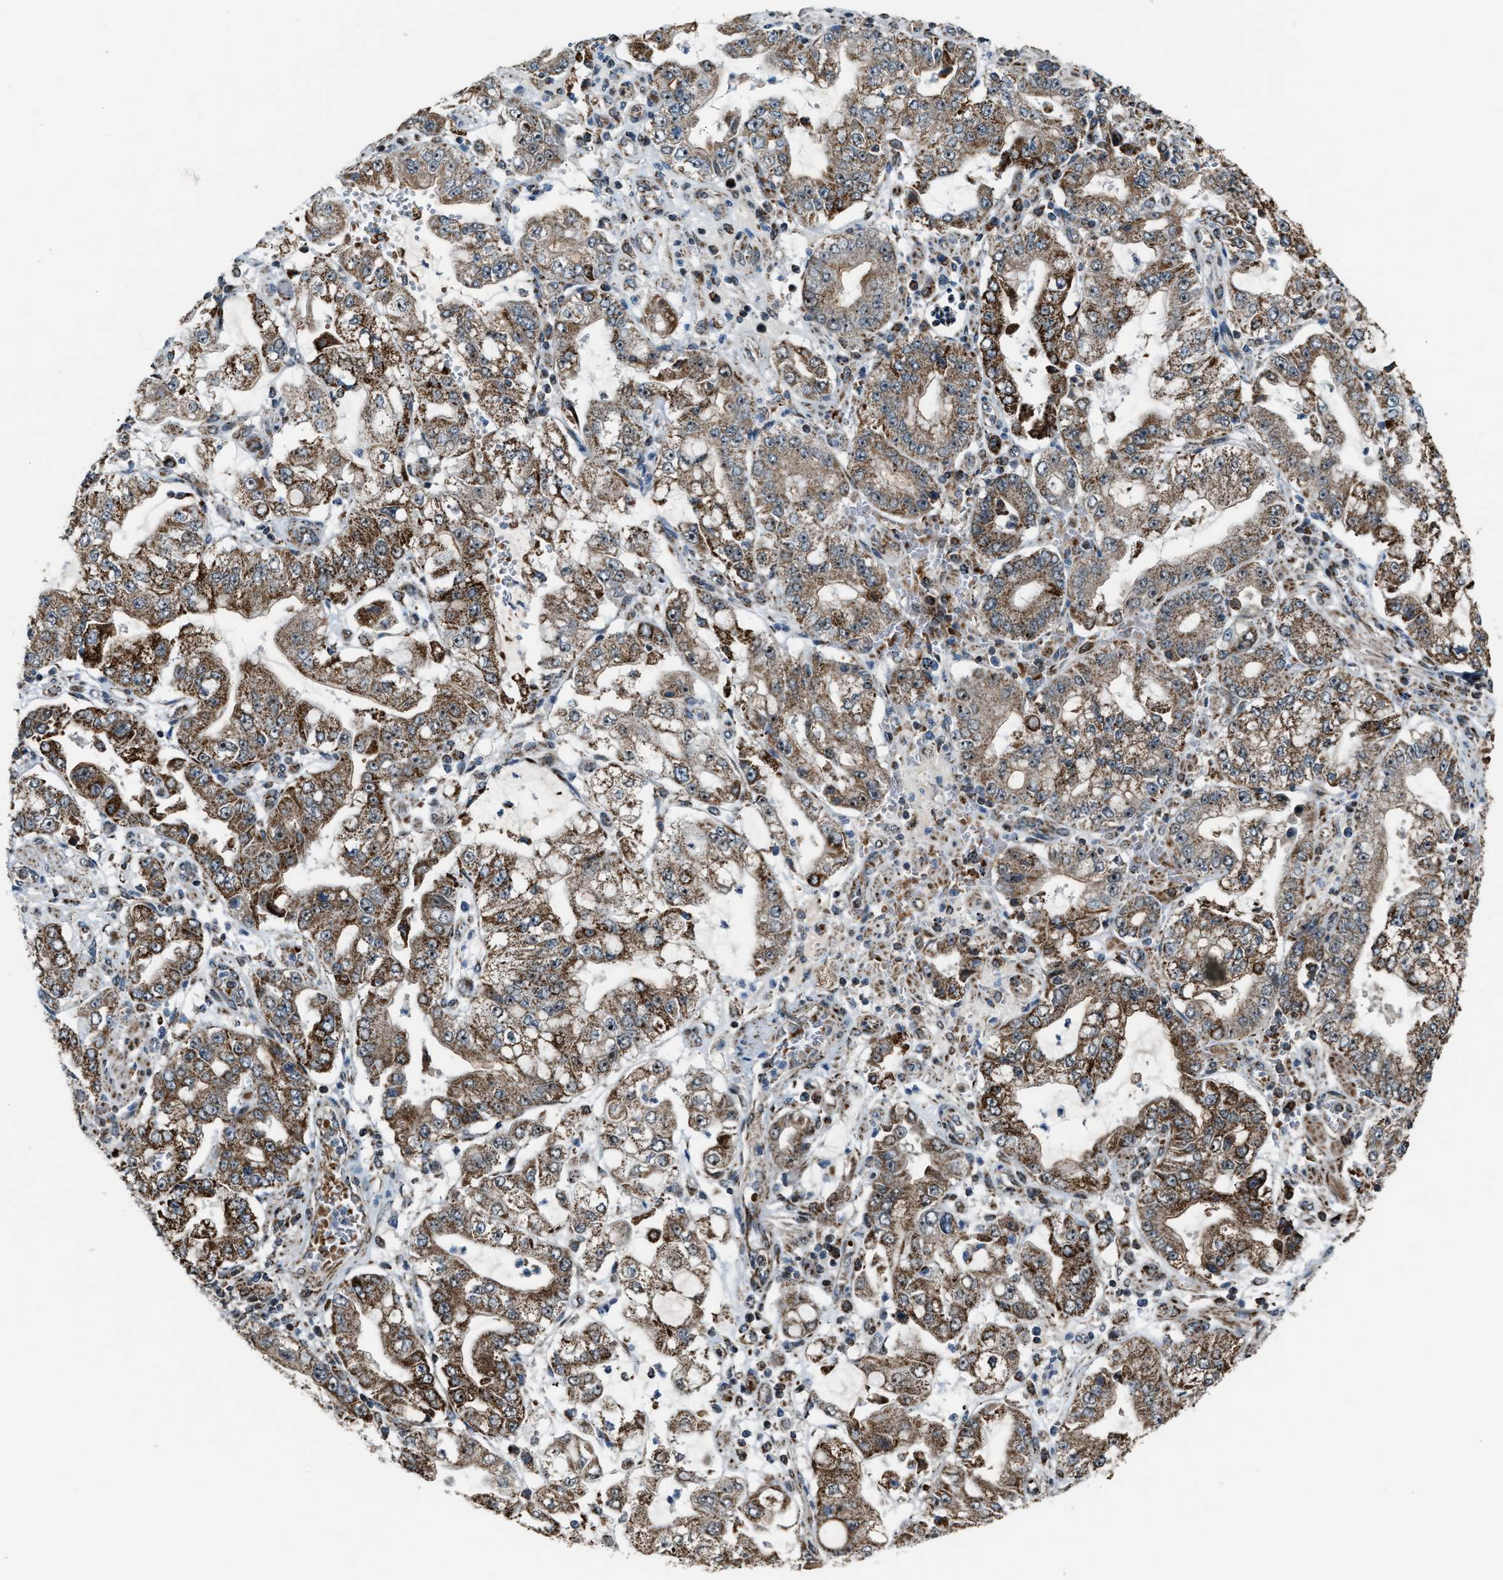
{"staining": {"intensity": "strong", "quantity": ">75%", "location": "cytoplasmic/membranous"}, "tissue": "stomach cancer", "cell_type": "Tumor cells", "image_type": "cancer", "snomed": [{"axis": "morphology", "description": "Adenocarcinoma, NOS"}, {"axis": "topography", "description": "Stomach"}], "caption": "A photomicrograph of adenocarcinoma (stomach) stained for a protein demonstrates strong cytoplasmic/membranous brown staining in tumor cells.", "gene": "CHN2", "patient": {"sex": "male", "age": 76}}